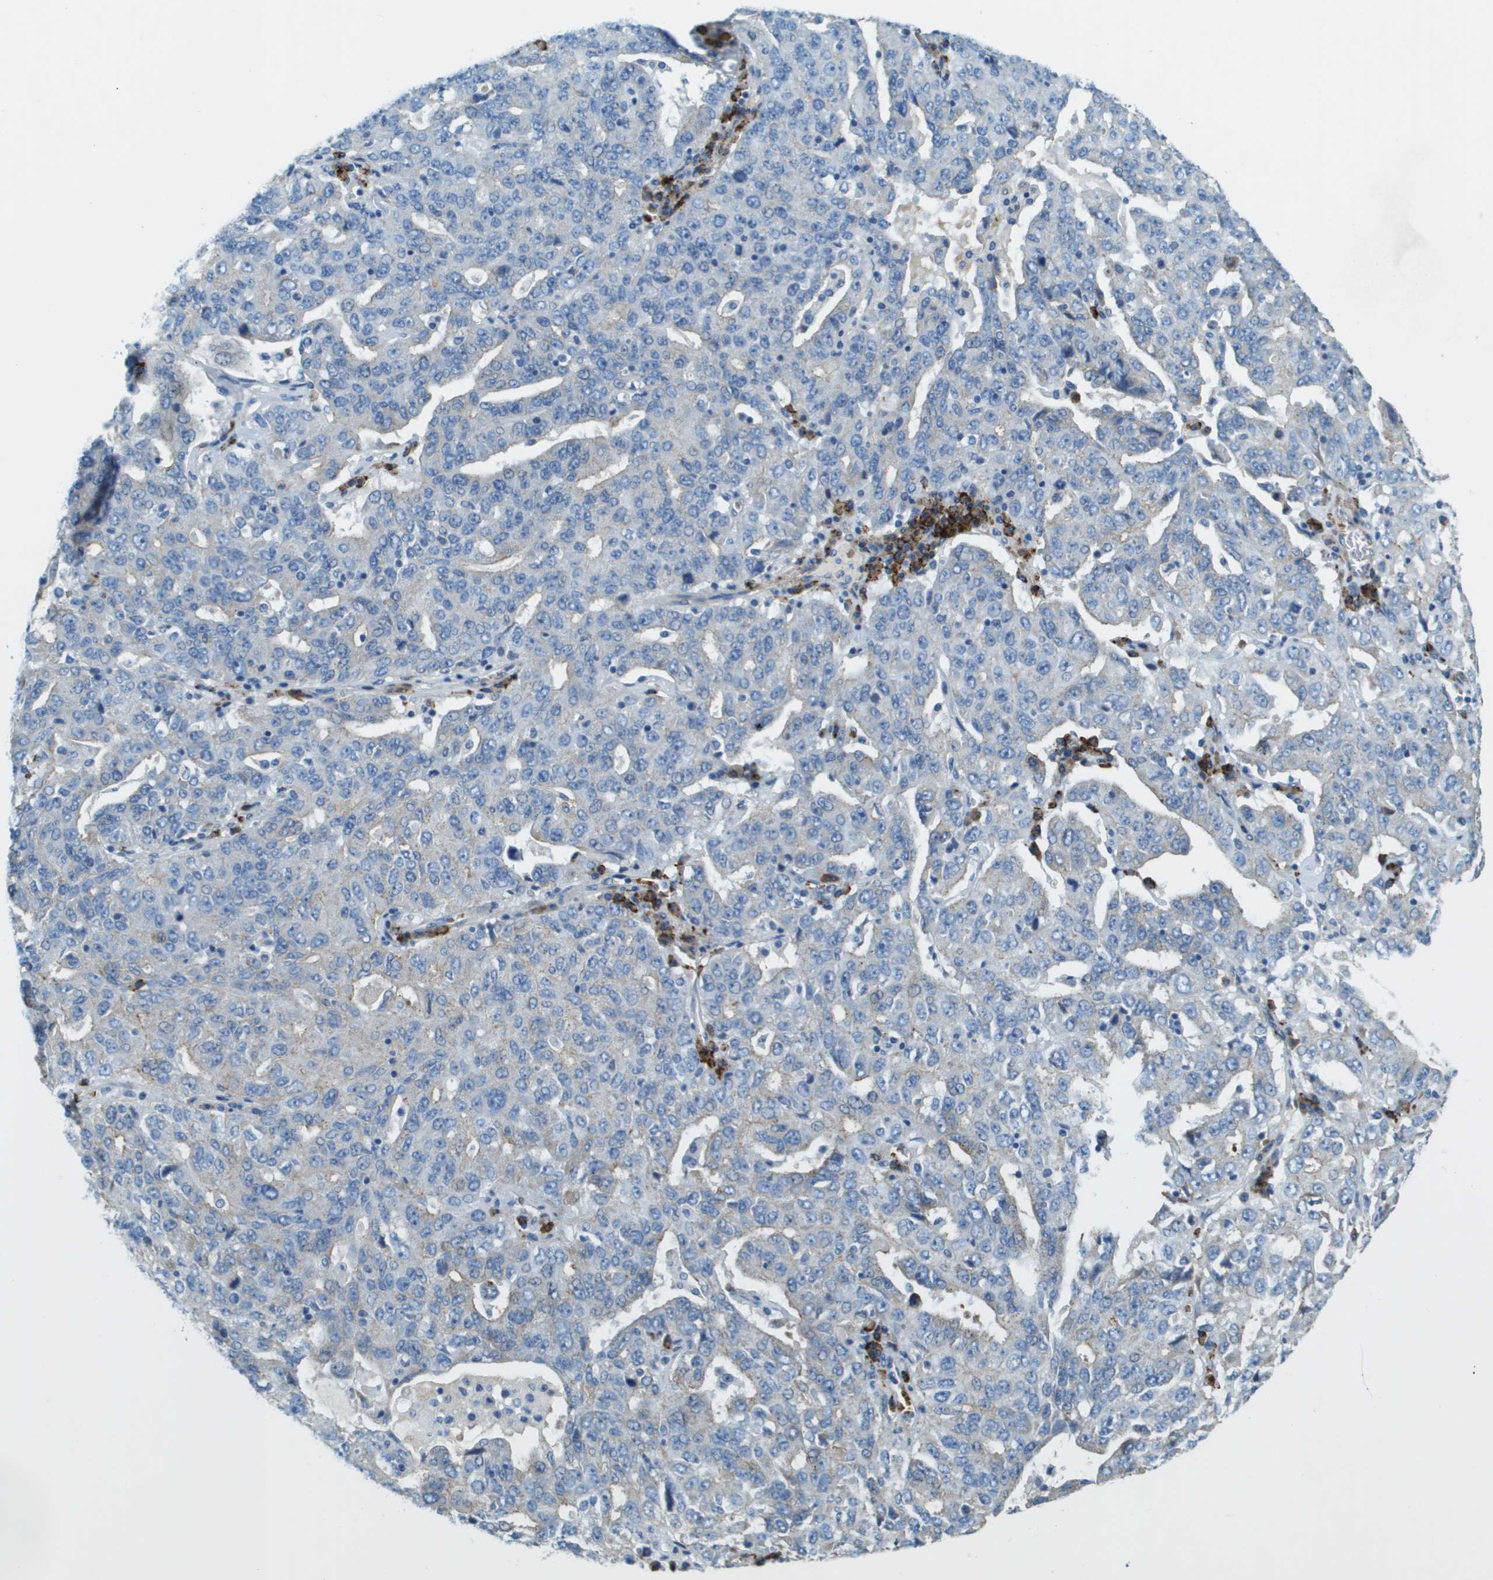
{"staining": {"intensity": "negative", "quantity": "none", "location": "none"}, "tissue": "ovarian cancer", "cell_type": "Tumor cells", "image_type": "cancer", "snomed": [{"axis": "morphology", "description": "Carcinoma, endometroid"}, {"axis": "topography", "description": "Ovary"}], "caption": "Photomicrograph shows no significant protein expression in tumor cells of ovarian cancer (endometroid carcinoma).", "gene": "SDC1", "patient": {"sex": "female", "age": 62}}